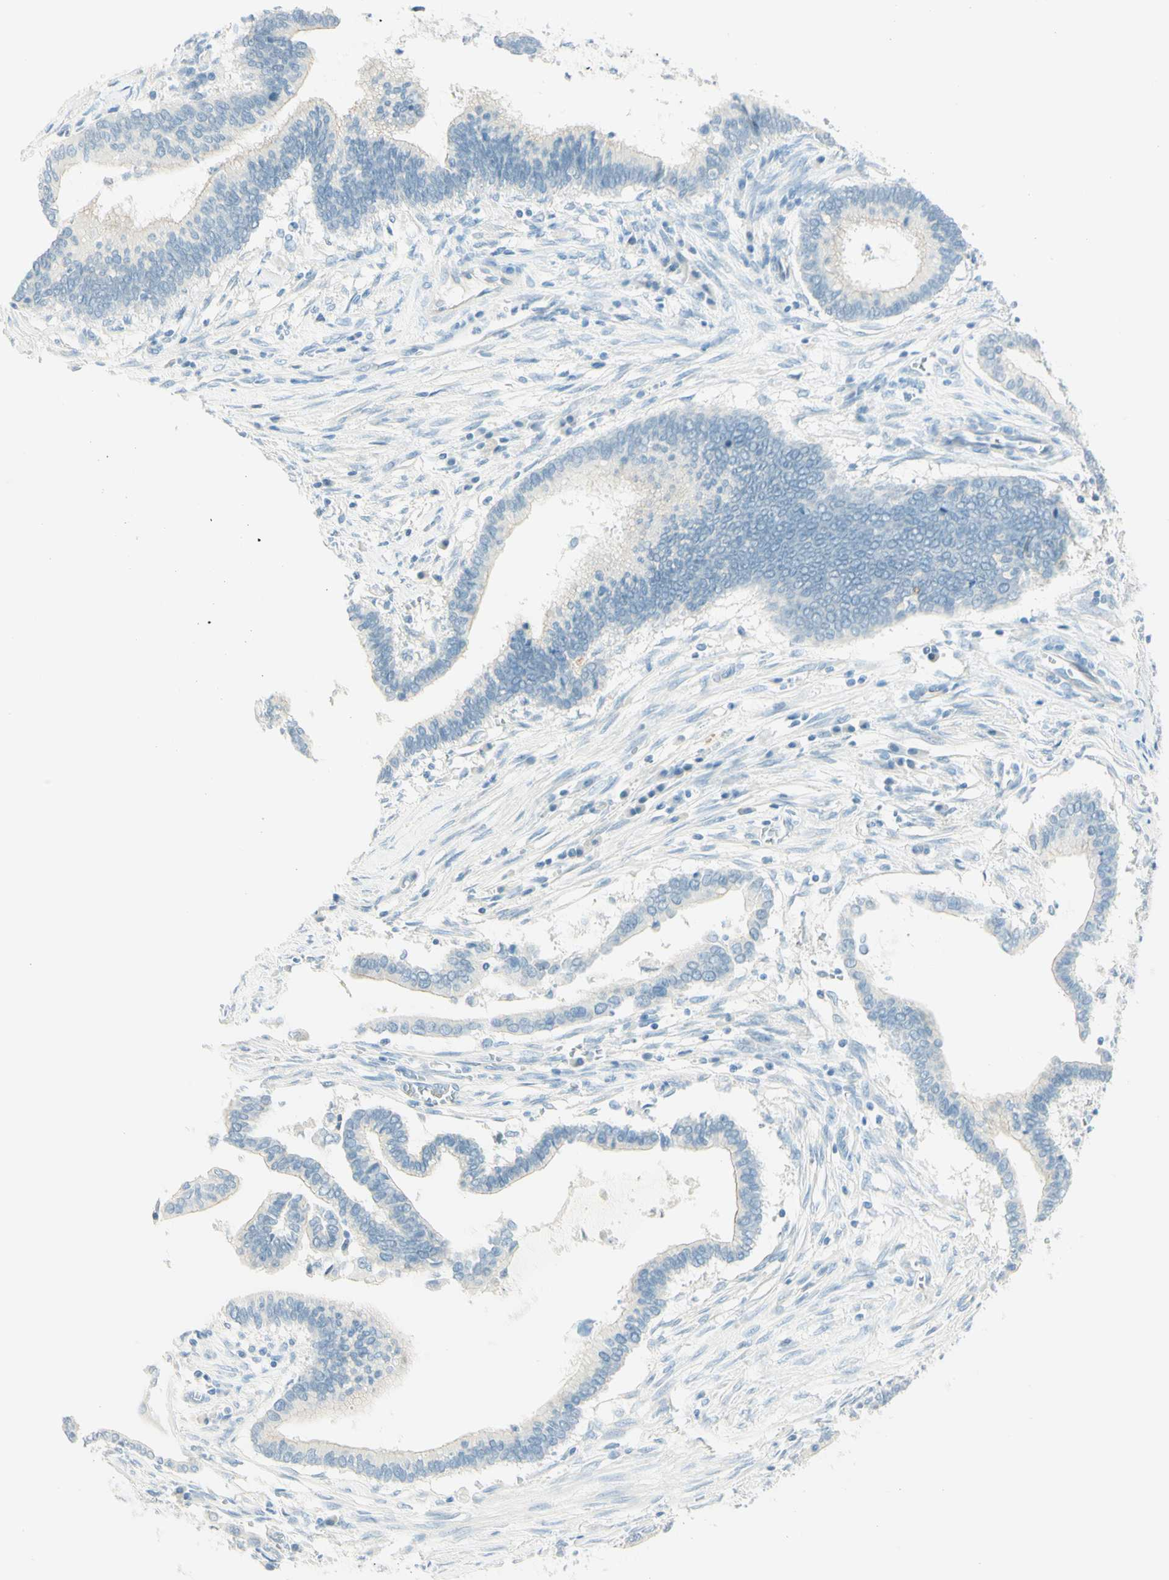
{"staining": {"intensity": "negative", "quantity": "none", "location": "none"}, "tissue": "cervical cancer", "cell_type": "Tumor cells", "image_type": "cancer", "snomed": [{"axis": "morphology", "description": "Adenocarcinoma, NOS"}, {"axis": "topography", "description": "Cervix"}], "caption": "Tumor cells are negative for protein expression in human cervical cancer (adenocarcinoma).", "gene": "TMEM132D", "patient": {"sex": "female", "age": 44}}